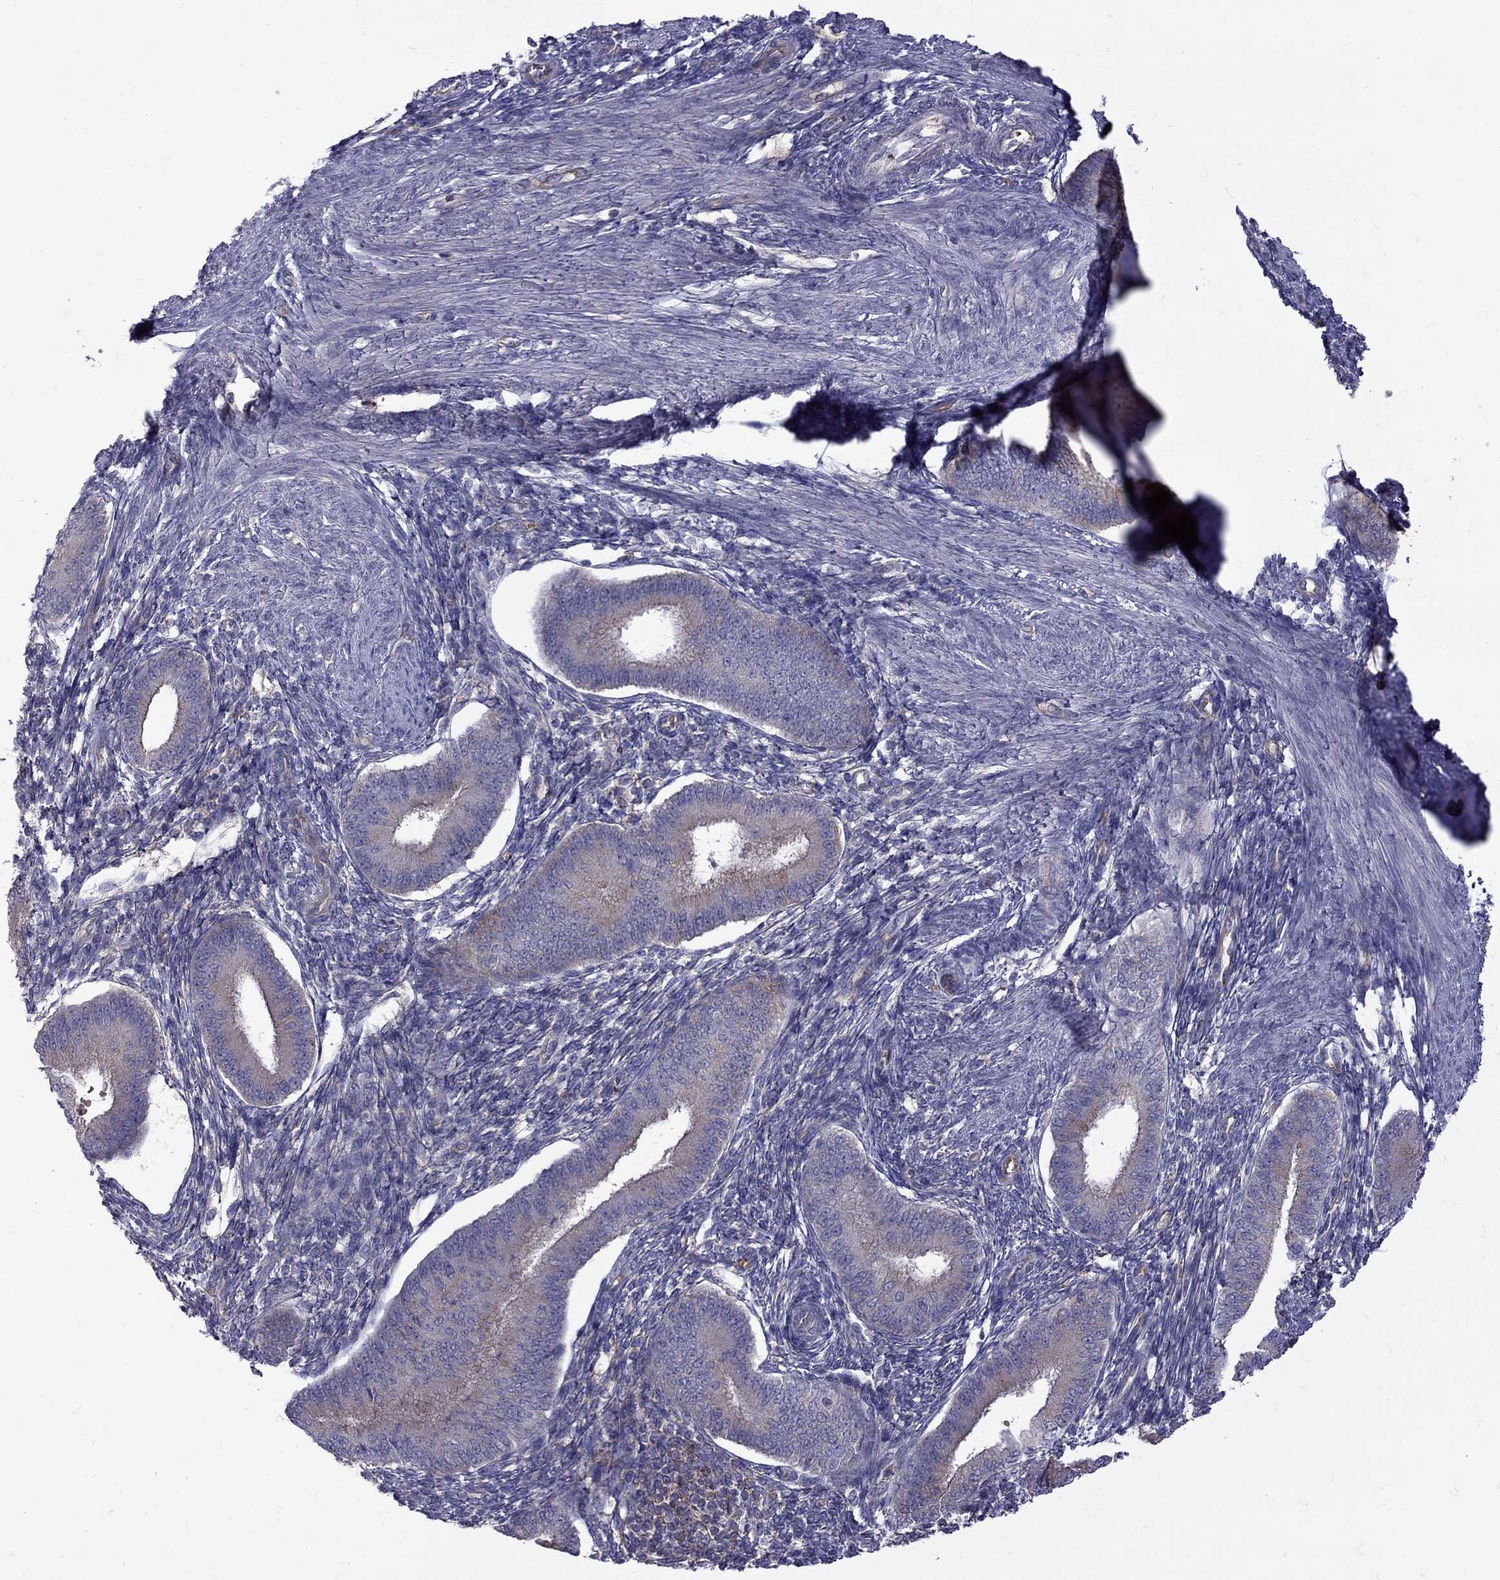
{"staining": {"intensity": "negative", "quantity": "none", "location": "none"}, "tissue": "endometrium", "cell_type": "Cells in endometrial stroma", "image_type": "normal", "snomed": [{"axis": "morphology", "description": "Normal tissue, NOS"}, {"axis": "topography", "description": "Endometrium"}], "caption": "This is an immunohistochemistry histopathology image of unremarkable human endometrium. There is no expression in cells in endometrial stroma.", "gene": "EIF4E3", "patient": {"sex": "female", "age": 39}}